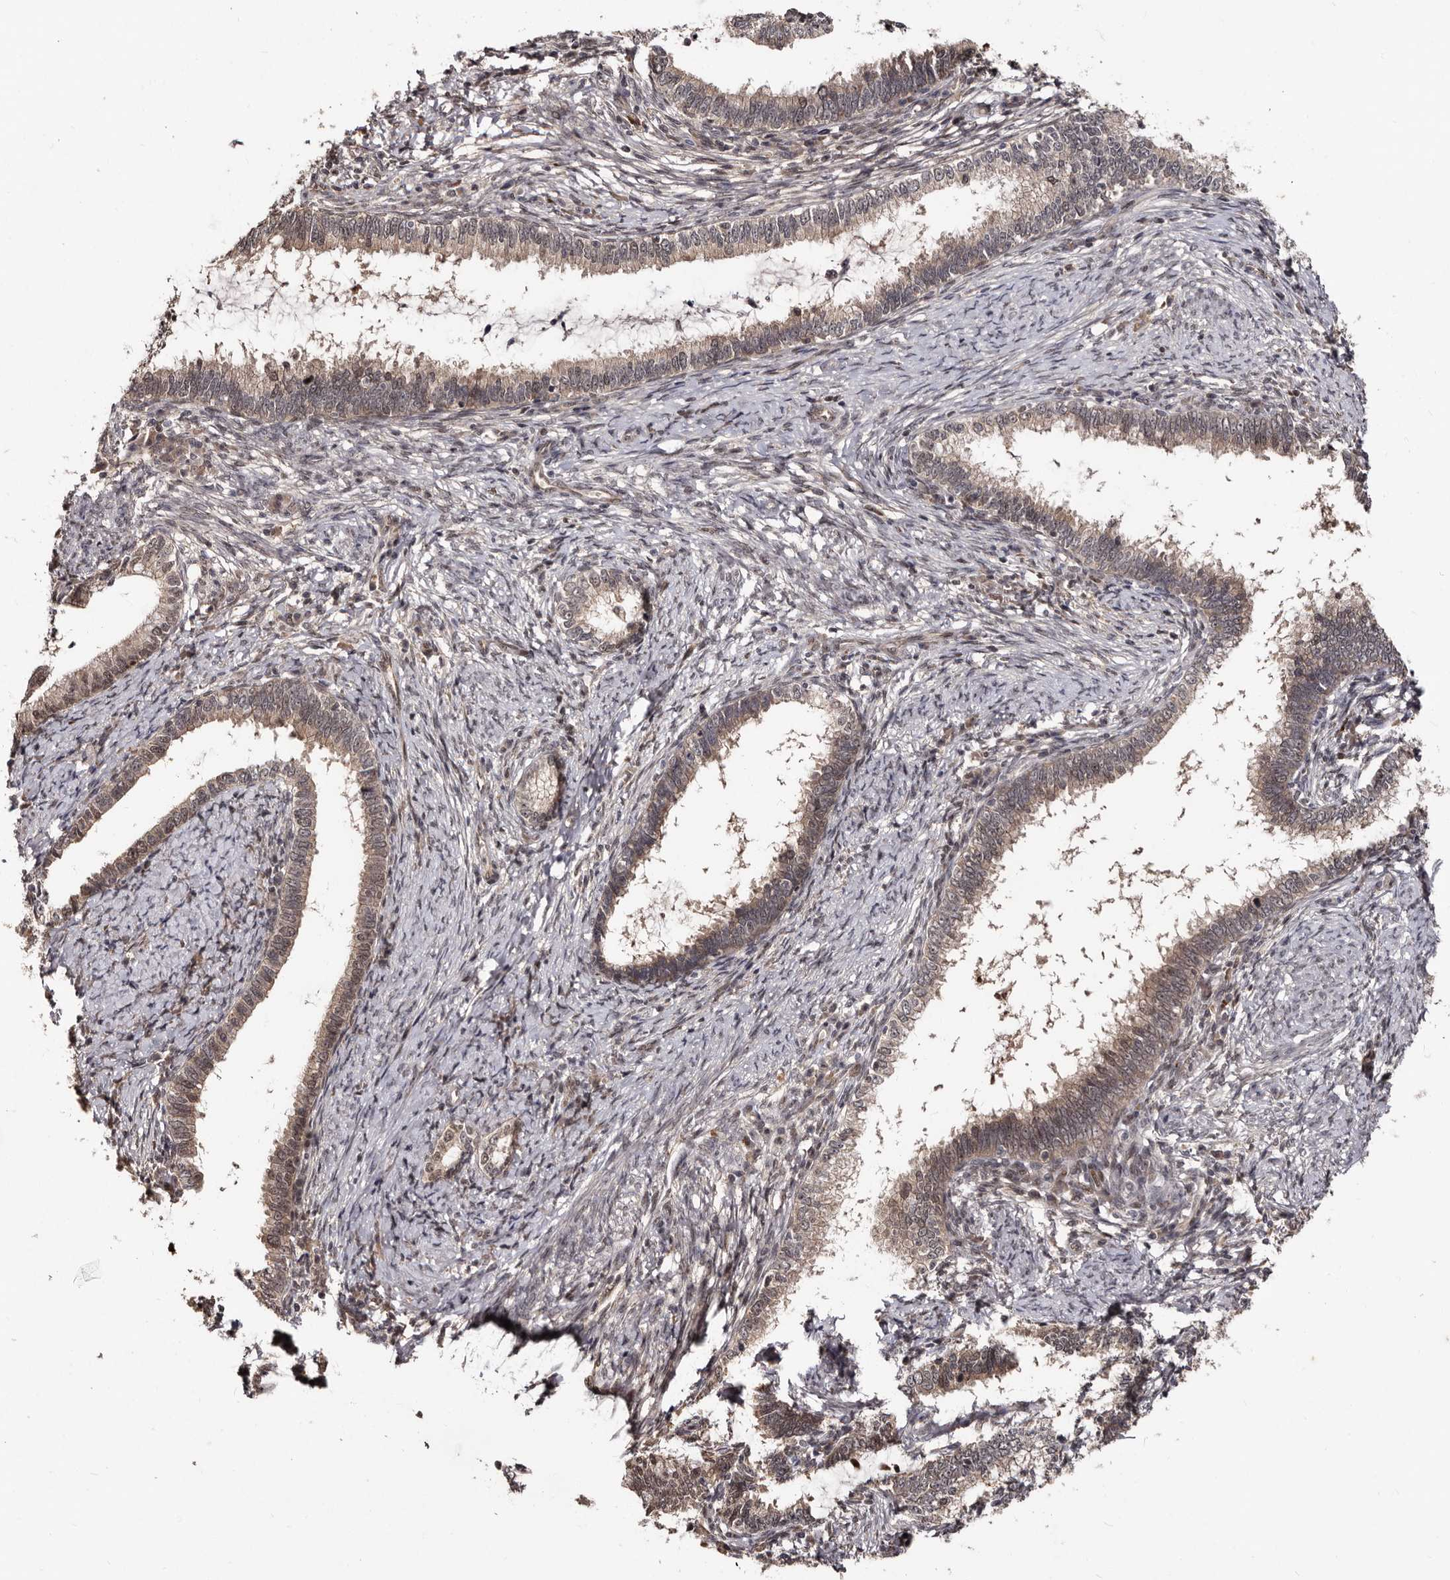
{"staining": {"intensity": "weak", "quantity": ">75%", "location": "cytoplasmic/membranous,nuclear"}, "tissue": "cervical cancer", "cell_type": "Tumor cells", "image_type": "cancer", "snomed": [{"axis": "morphology", "description": "Adenocarcinoma, NOS"}, {"axis": "topography", "description": "Cervix"}], "caption": "A histopathology image of cervical adenocarcinoma stained for a protein reveals weak cytoplasmic/membranous and nuclear brown staining in tumor cells. (DAB (3,3'-diaminobenzidine) = brown stain, brightfield microscopy at high magnification).", "gene": "TBC1D22B", "patient": {"sex": "female", "age": 36}}